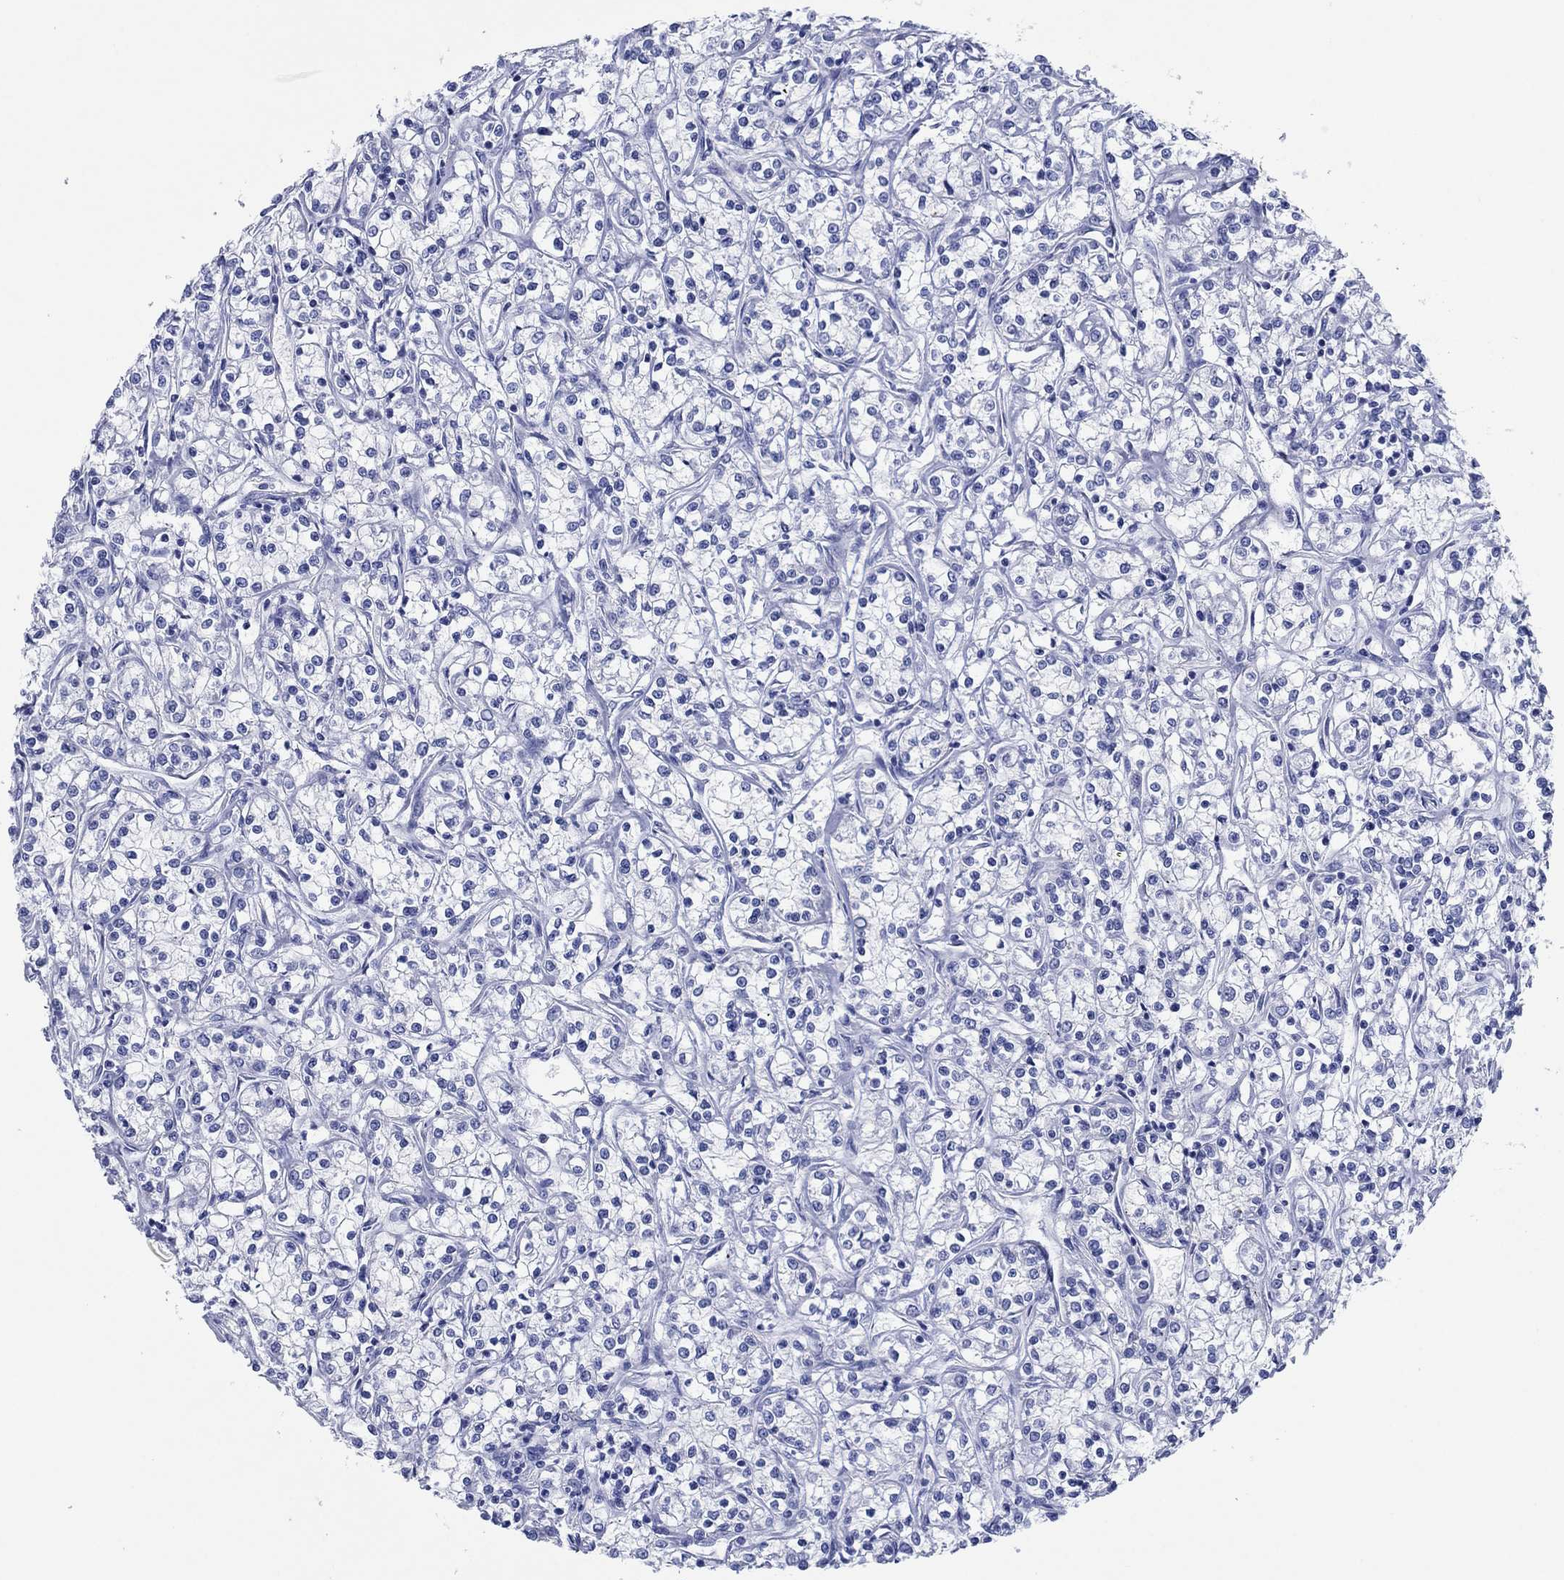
{"staining": {"intensity": "negative", "quantity": "none", "location": "none"}, "tissue": "renal cancer", "cell_type": "Tumor cells", "image_type": "cancer", "snomed": [{"axis": "morphology", "description": "Adenocarcinoma, NOS"}, {"axis": "topography", "description": "Kidney"}], "caption": "Tumor cells show no significant protein positivity in adenocarcinoma (renal).", "gene": "HCRT", "patient": {"sex": "female", "age": 59}}